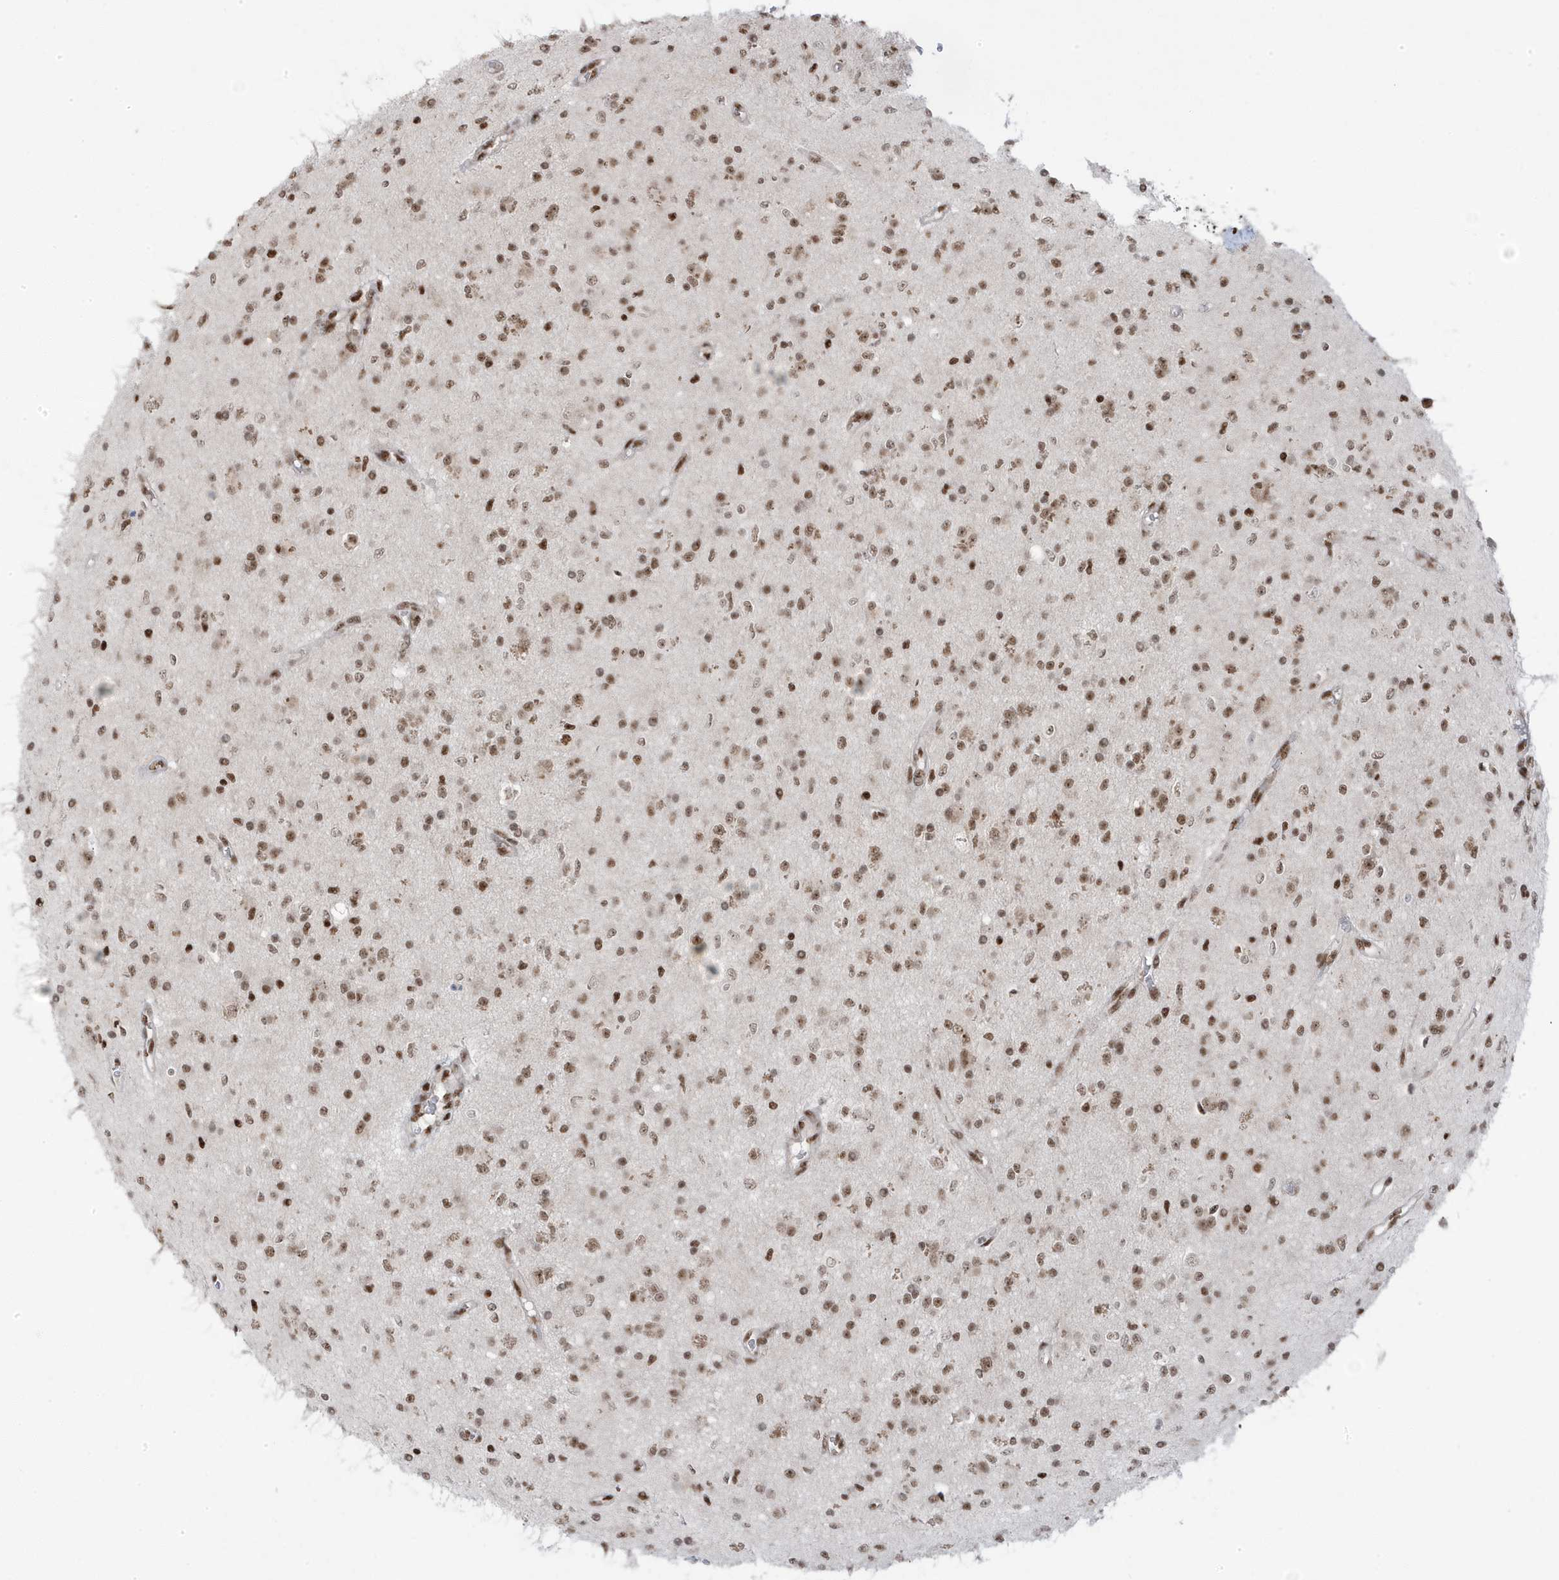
{"staining": {"intensity": "moderate", "quantity": ">75%", "location": "nuclear"}, "tissue": "glioma", "cell_type": "Tumor cells", "image_type": "cancer", "snomed": [{"axis": "morphology", "description": "Glioma, malignant, High grade"}, {"axis": "topography", "description": "Brain"}], "caption": "Moderate nuclear staining for a protein is identified in approximately >75% of tumor cells of glioma using immunohistochemistry (IHC).", "gene": "MTREX", "patient": {"sex": "male", "age": 34}}